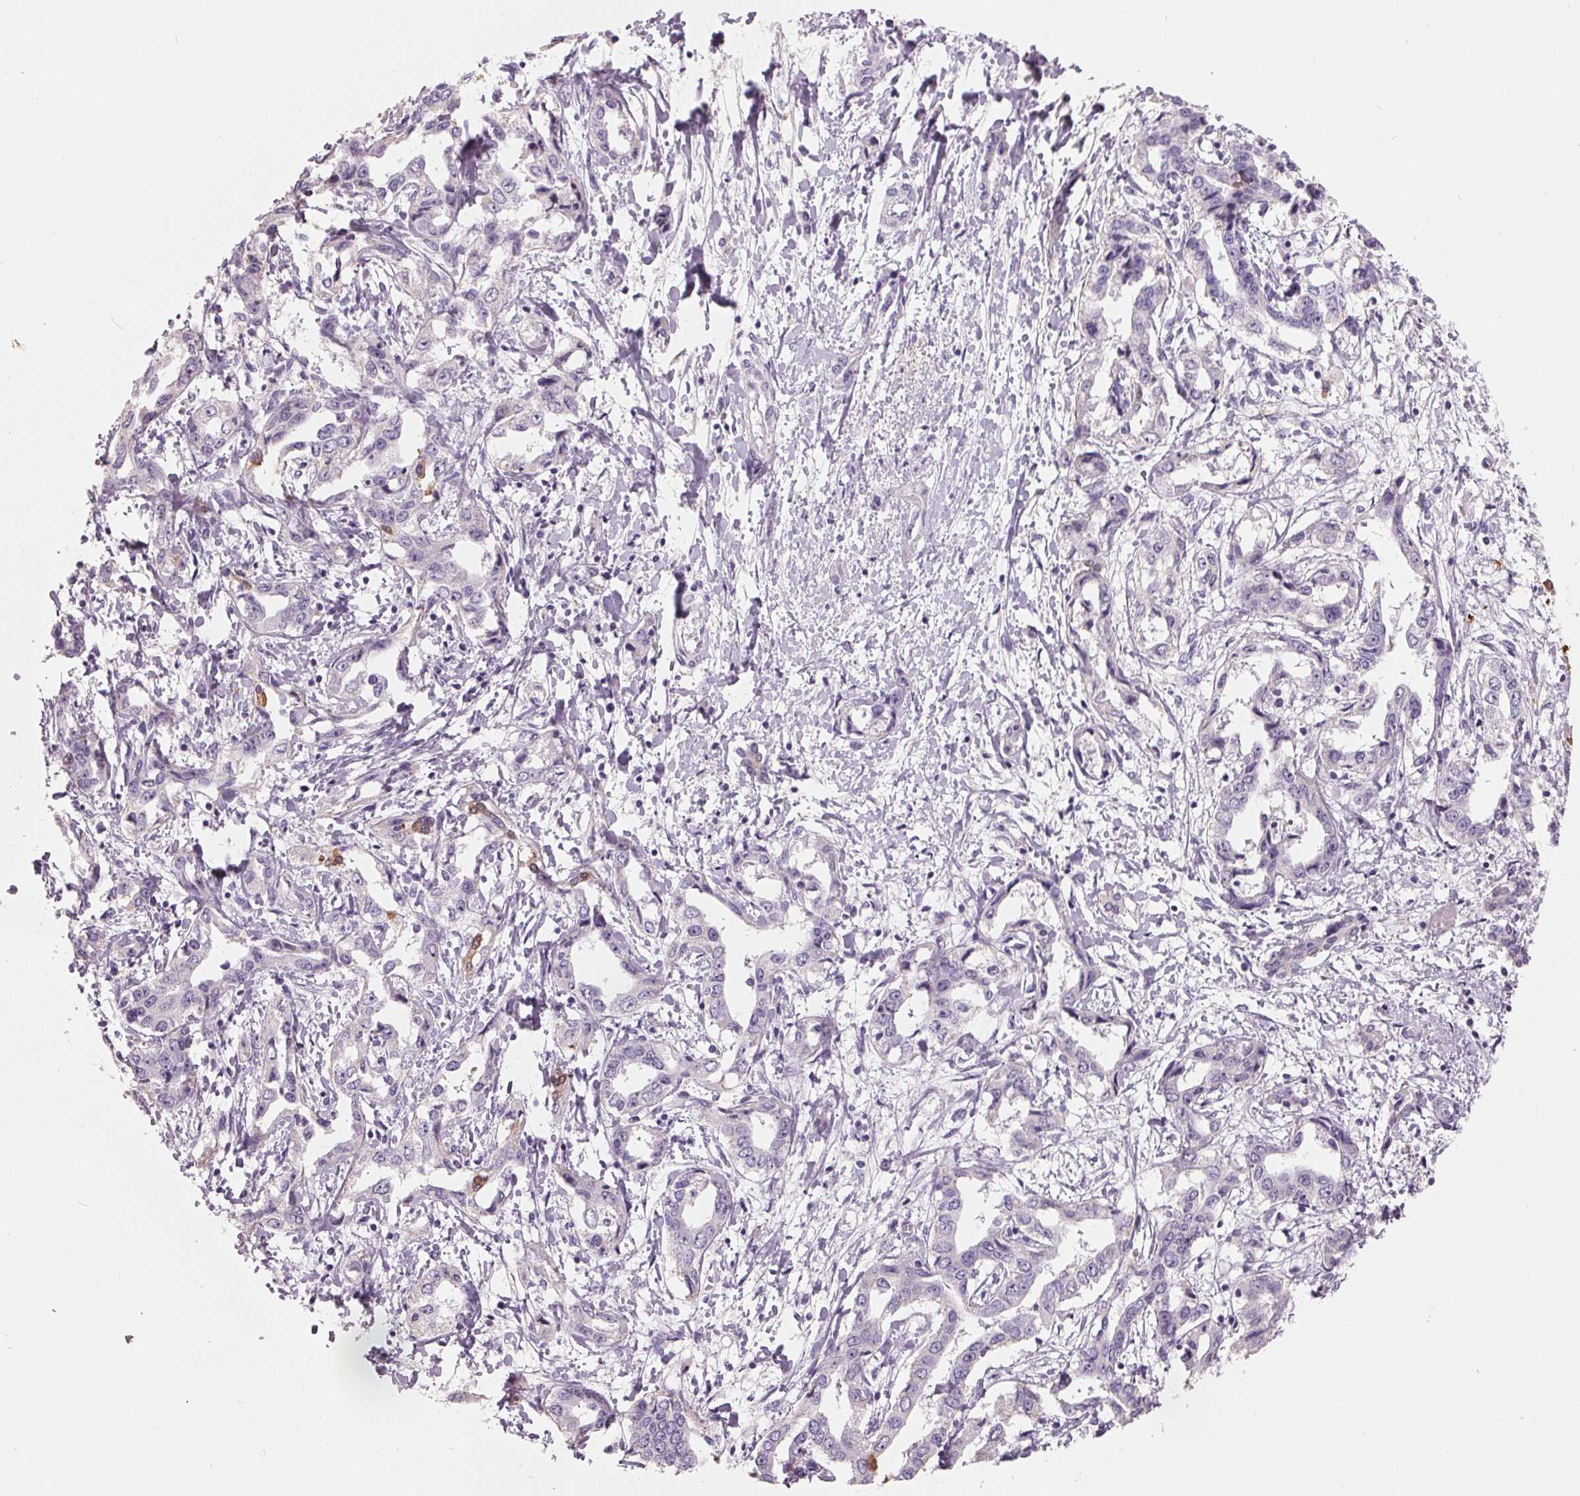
{"staining": {"intensity": "negative", "quantity": "none", "location": "none"}, "tissue": "liver cancer", "cell_type": "Tumor cells", "image_type": "cancer", "snomed": [{"axis": "morphology", "description": "Cholangiocarcinoma"}, {"axis": "topography", "description": "Liver"}], "caption": "High magnification brightfield microscopy of liver cancer stained with DAB (brown) and counterstained with hematoxylin (blue): tumor cells show no significant positivity. Brightfield microscopy of IHC stained with DAB (3,3'-diaminobenzidine) (brown) and hematoxylin (blue), captured at high magnification.", "gene": "FTCD", "patient": {"sex": "male", "age": 59}}